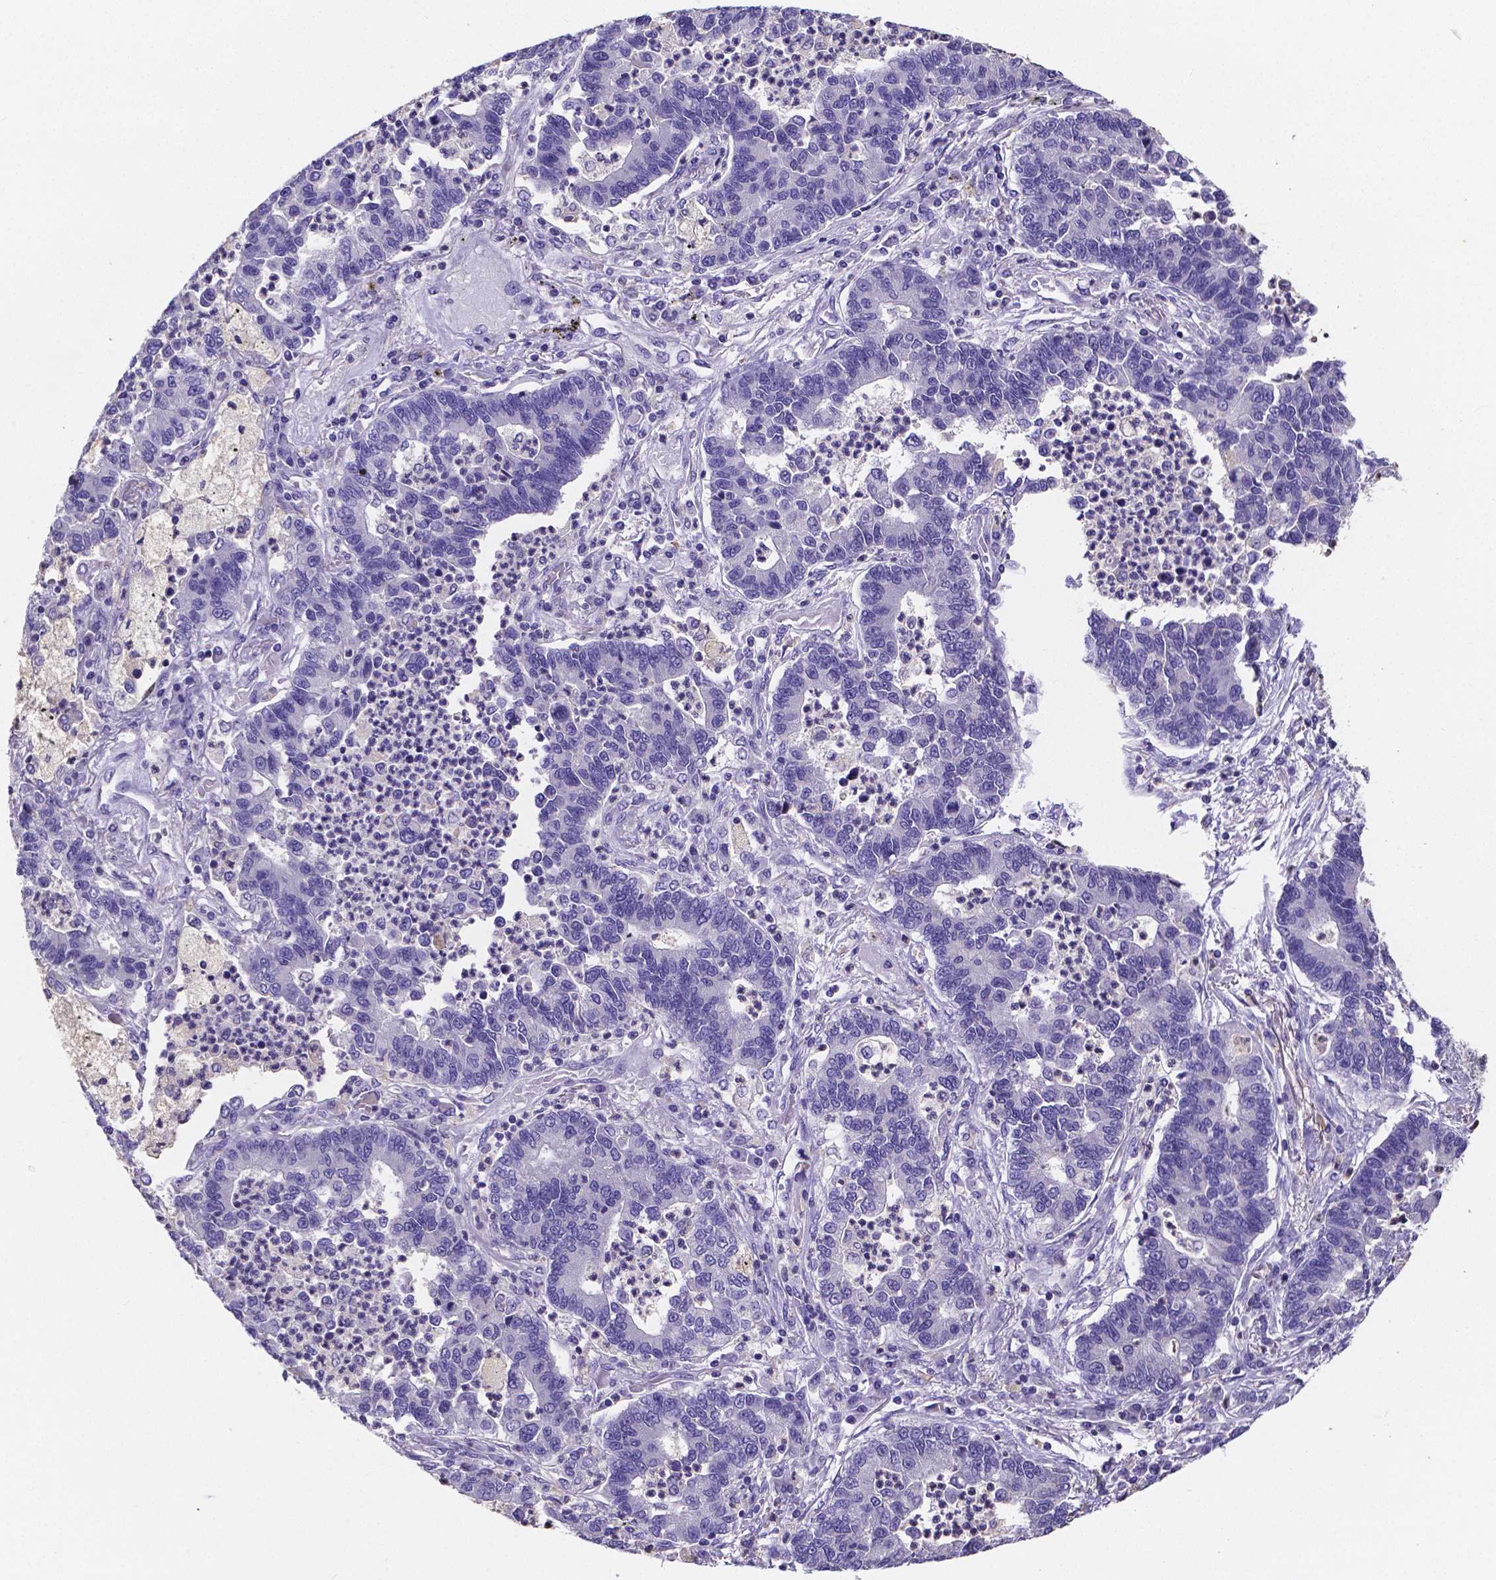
{"staining": {"intensity": "negative", "quantity": "none", "location": "none"}, "tissue": "lung cancer", "cell_type": "Tumor cells", "image_type": "cancer", "snomed": [{"axis": "morphology", "description": "Adenocarcinoma, NOS"}, {"axis": "topography", "description": "Lung"}], "caption": "Human lung adenocarcinoma stained for a protein using immunohistochemistry reveals no positivity in tumor cells.", "gene": "ATP6V1D", "patient": {"sex": "female", "age": 57}}